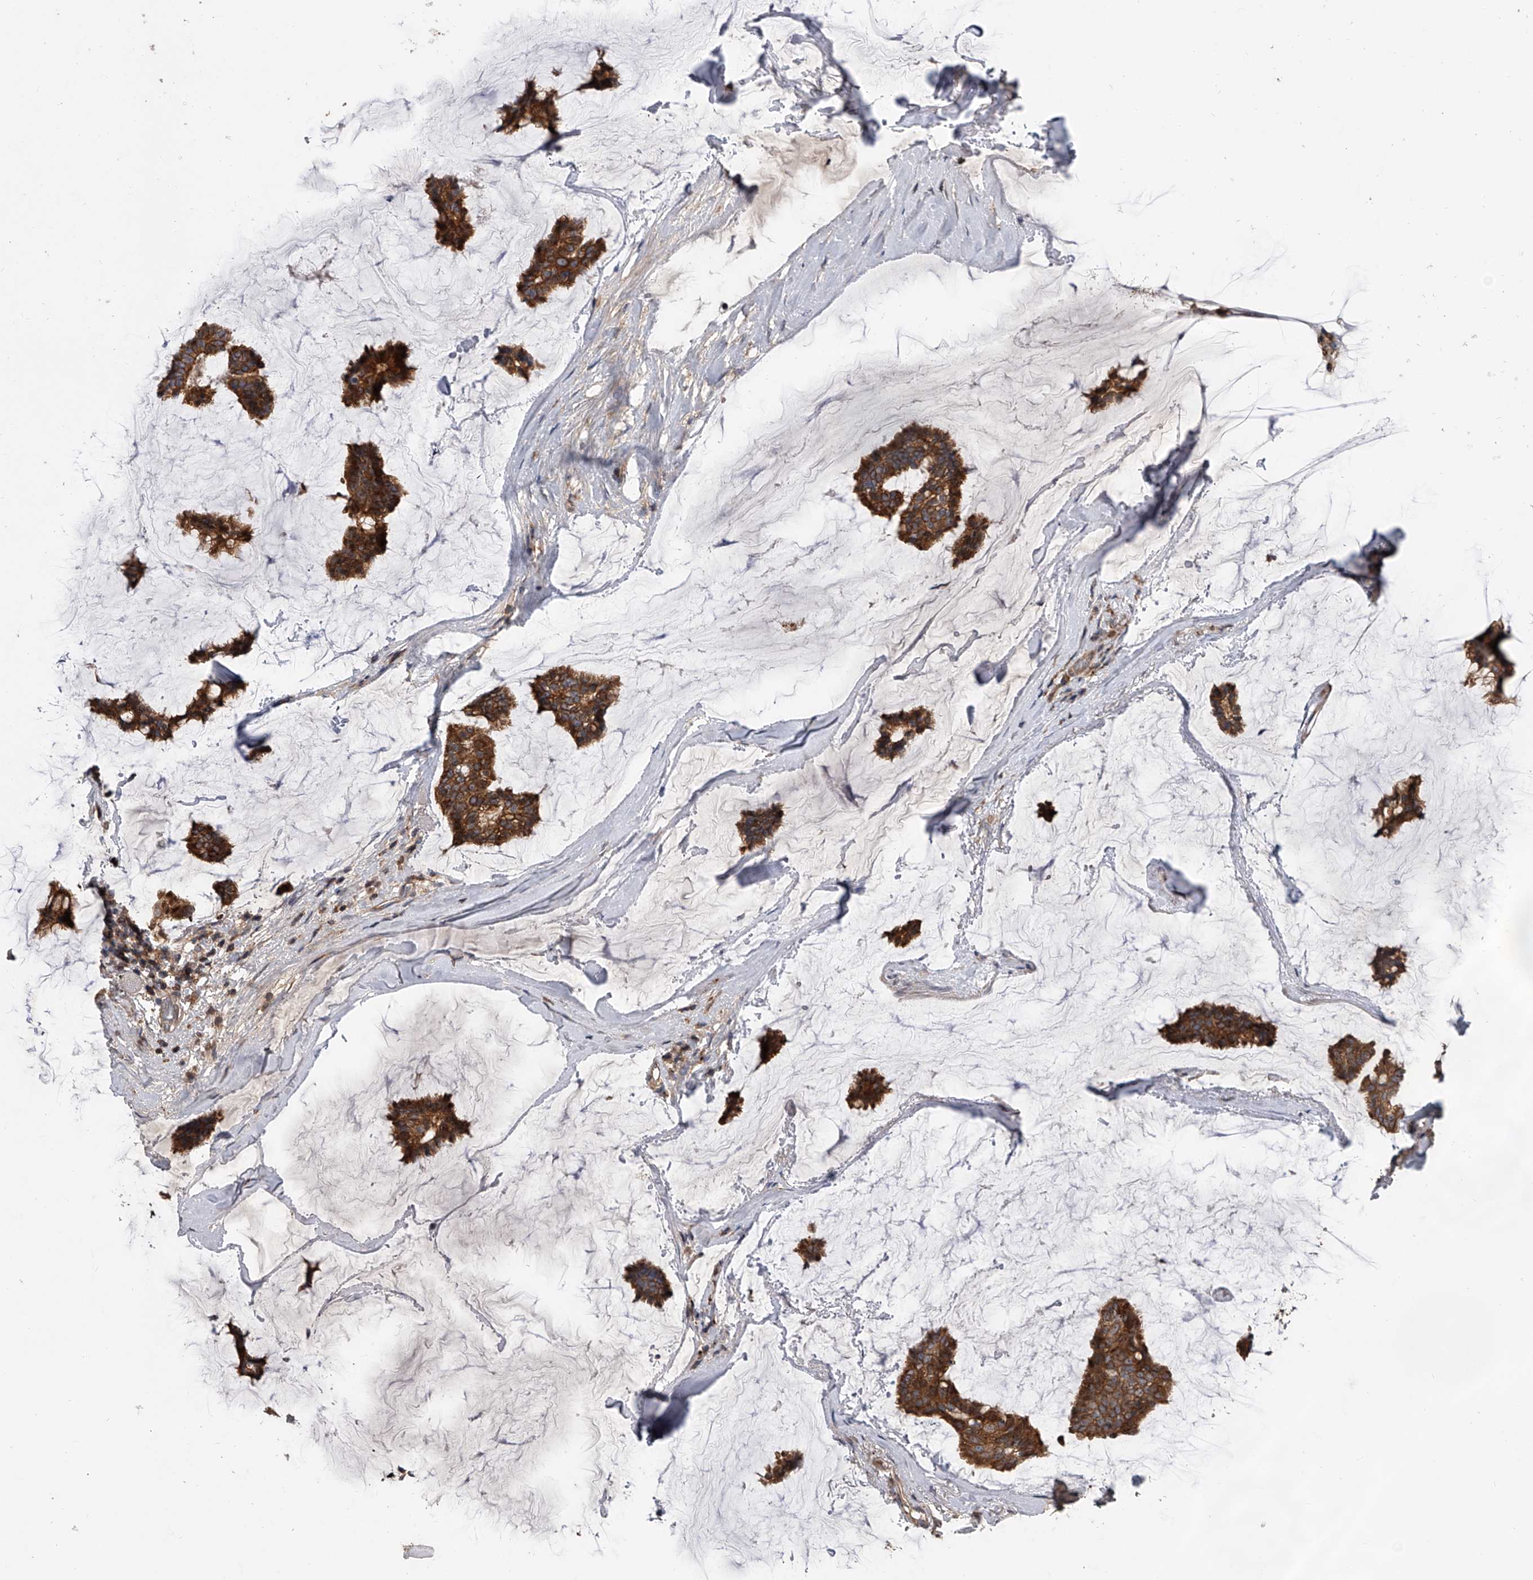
{"staining": {"intensity": "strong", "quantity": ">75%", "location": "cytoplasmic/membranous"}, "tissue": "breast cancer", "cell_type": "Tumor cells", "image_type": "cancer", "snomed": [{"axis": "morphology", "description": "Duct carcinoma"}, {"axis": "topography", "description": "Breast"}], "caption": "This histopathology image shows immunohistochemistry staining of human breast cancer, with high strong cytoplasmic/membranous expression in approximately >75% of tumor cells.", "gene": "USP47", "patient": {"sex": "female", "age": 93}}